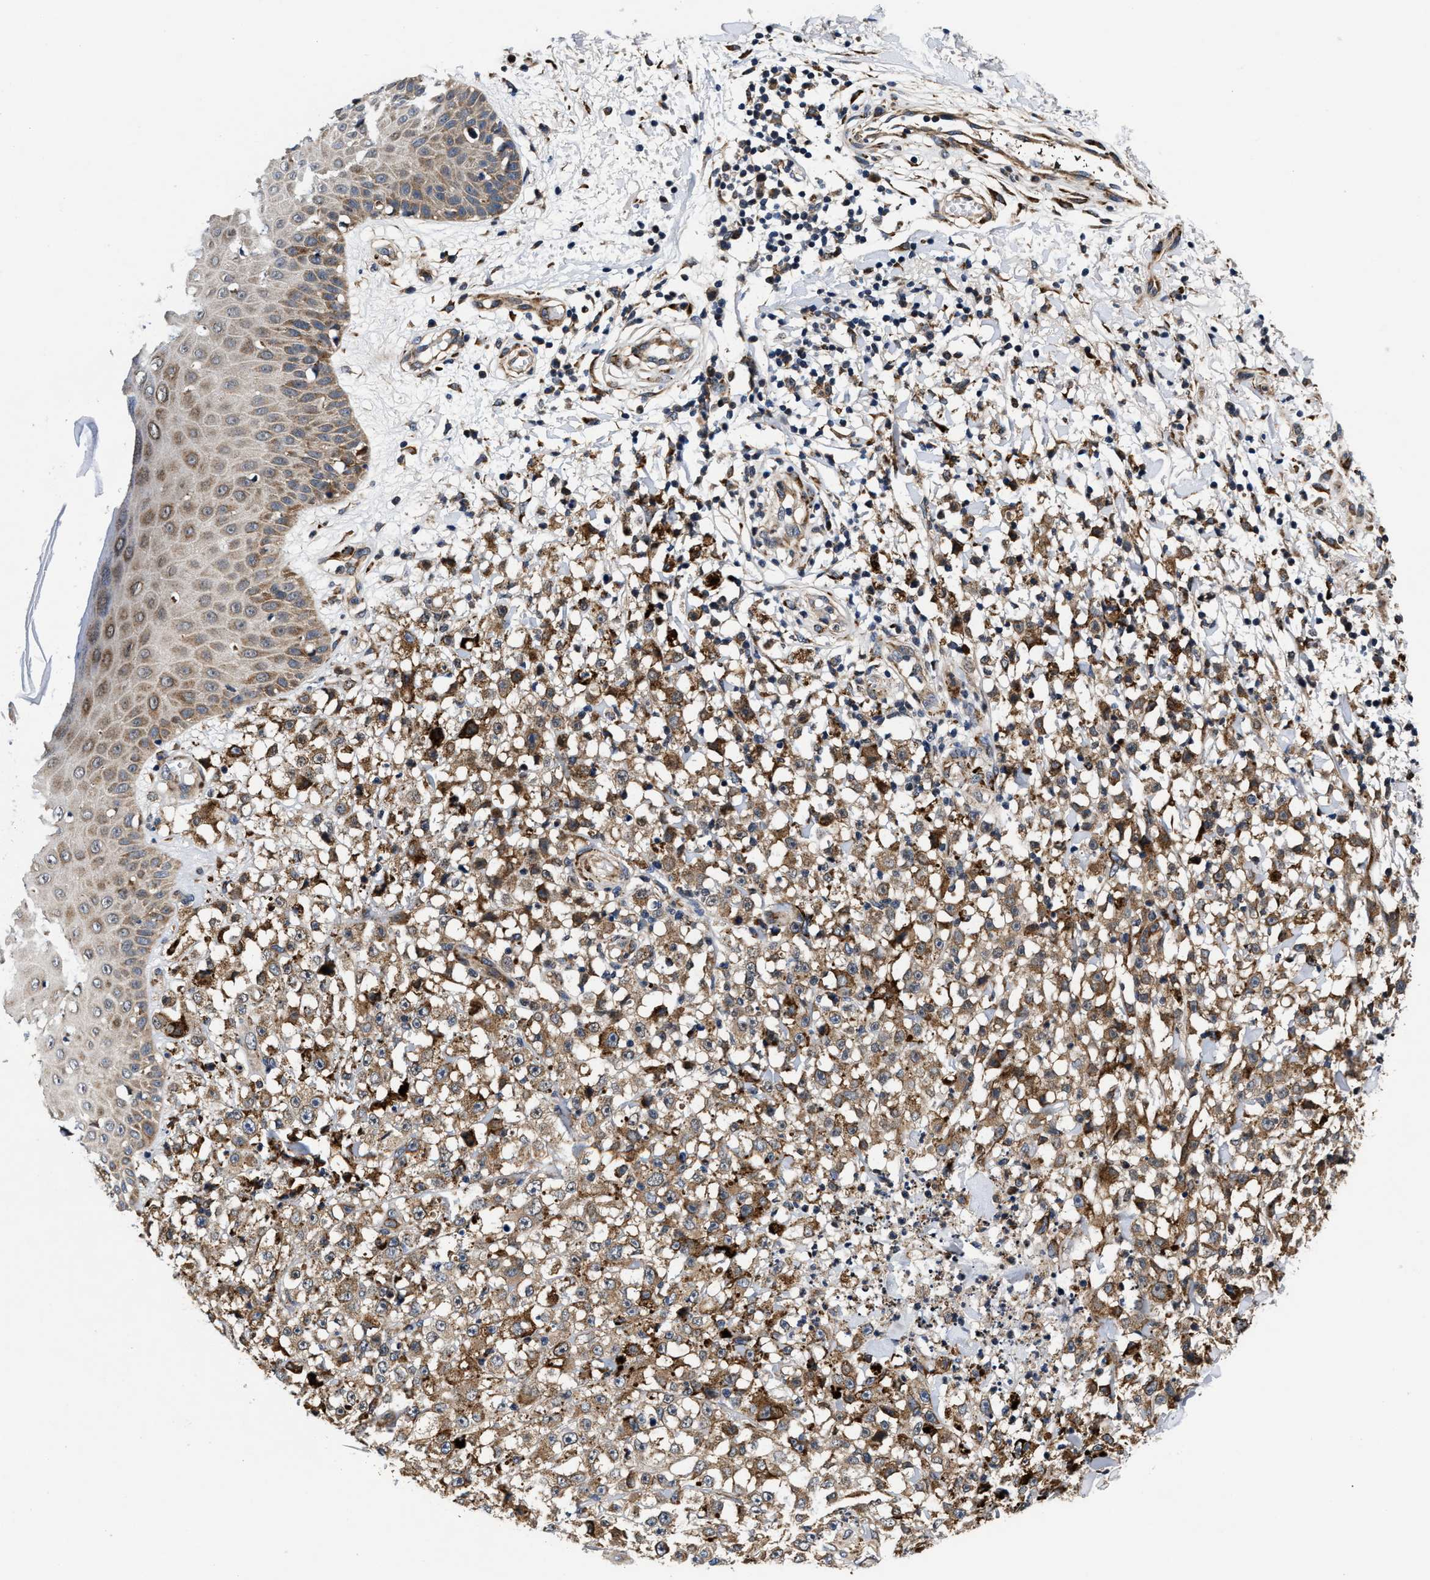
{"staining": {"intensity": "moderate", "quantity": ">75%", "location": "cytoplasmic/membranous"}, "tissue": "melanoma", "cell_type": "Tumor cells", "image_type": "cancer", "snomed": [{"axis": "morphology", "description": "Malignant melanoma, NOS"}, {"axis": "topography", "description": "Skin"}], "caption": "Melanoma stained with a brown dye displays moderate cytoplasmic/membranous positive positivity in approximately >75% of tumor cells.", "gene": "SLC12A2", "patient": {"sex": "female", "age": 82}}